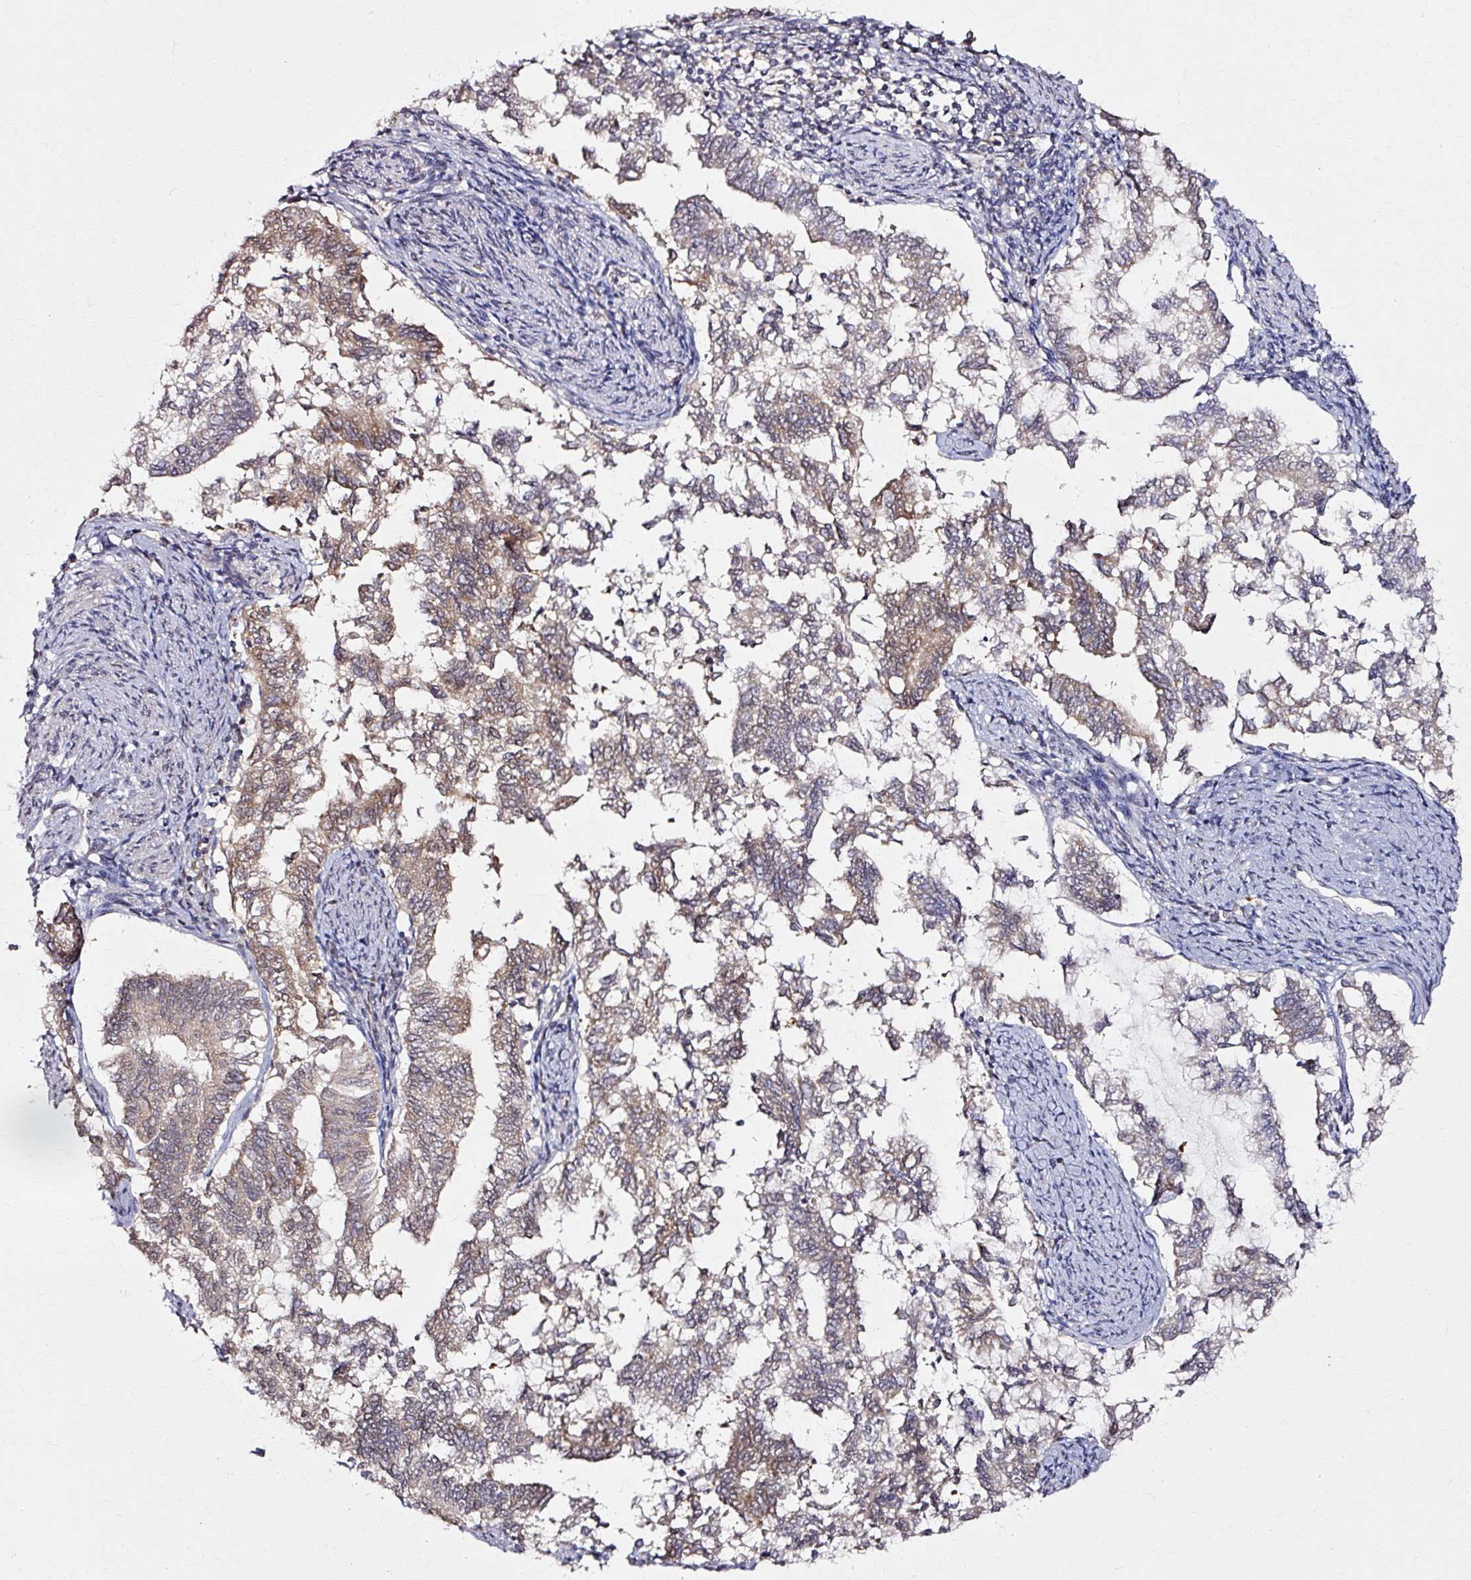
{"staining": {"intensity": "weak", "quantity": "25%-75%", "location": "cytoplasmic/membranous"}, "tissue": "endometrial cancer", "cell_type": "Tumor cells", "image_type": "cancer", "snomed": [{"axis": "morphology", "description": "Adenocarcinoma, NOS"}, {"axis": "topography", "description": "Endometrium"}], "caption": "Immunohistochemistry staining of adenocarcinoma (endometrial), which displays low levels of weak cytoplasmic/membranous staining in about 25%-75% of tumor cells indicating weak cytoplasmic/membranous protein staining. The staining was performed using DAB (brown) for protein detection and nuclei were counterstained in hematoxylin (blue).", "gene": "RGPD5", "patient": {"sex": "female", "age": 79}}